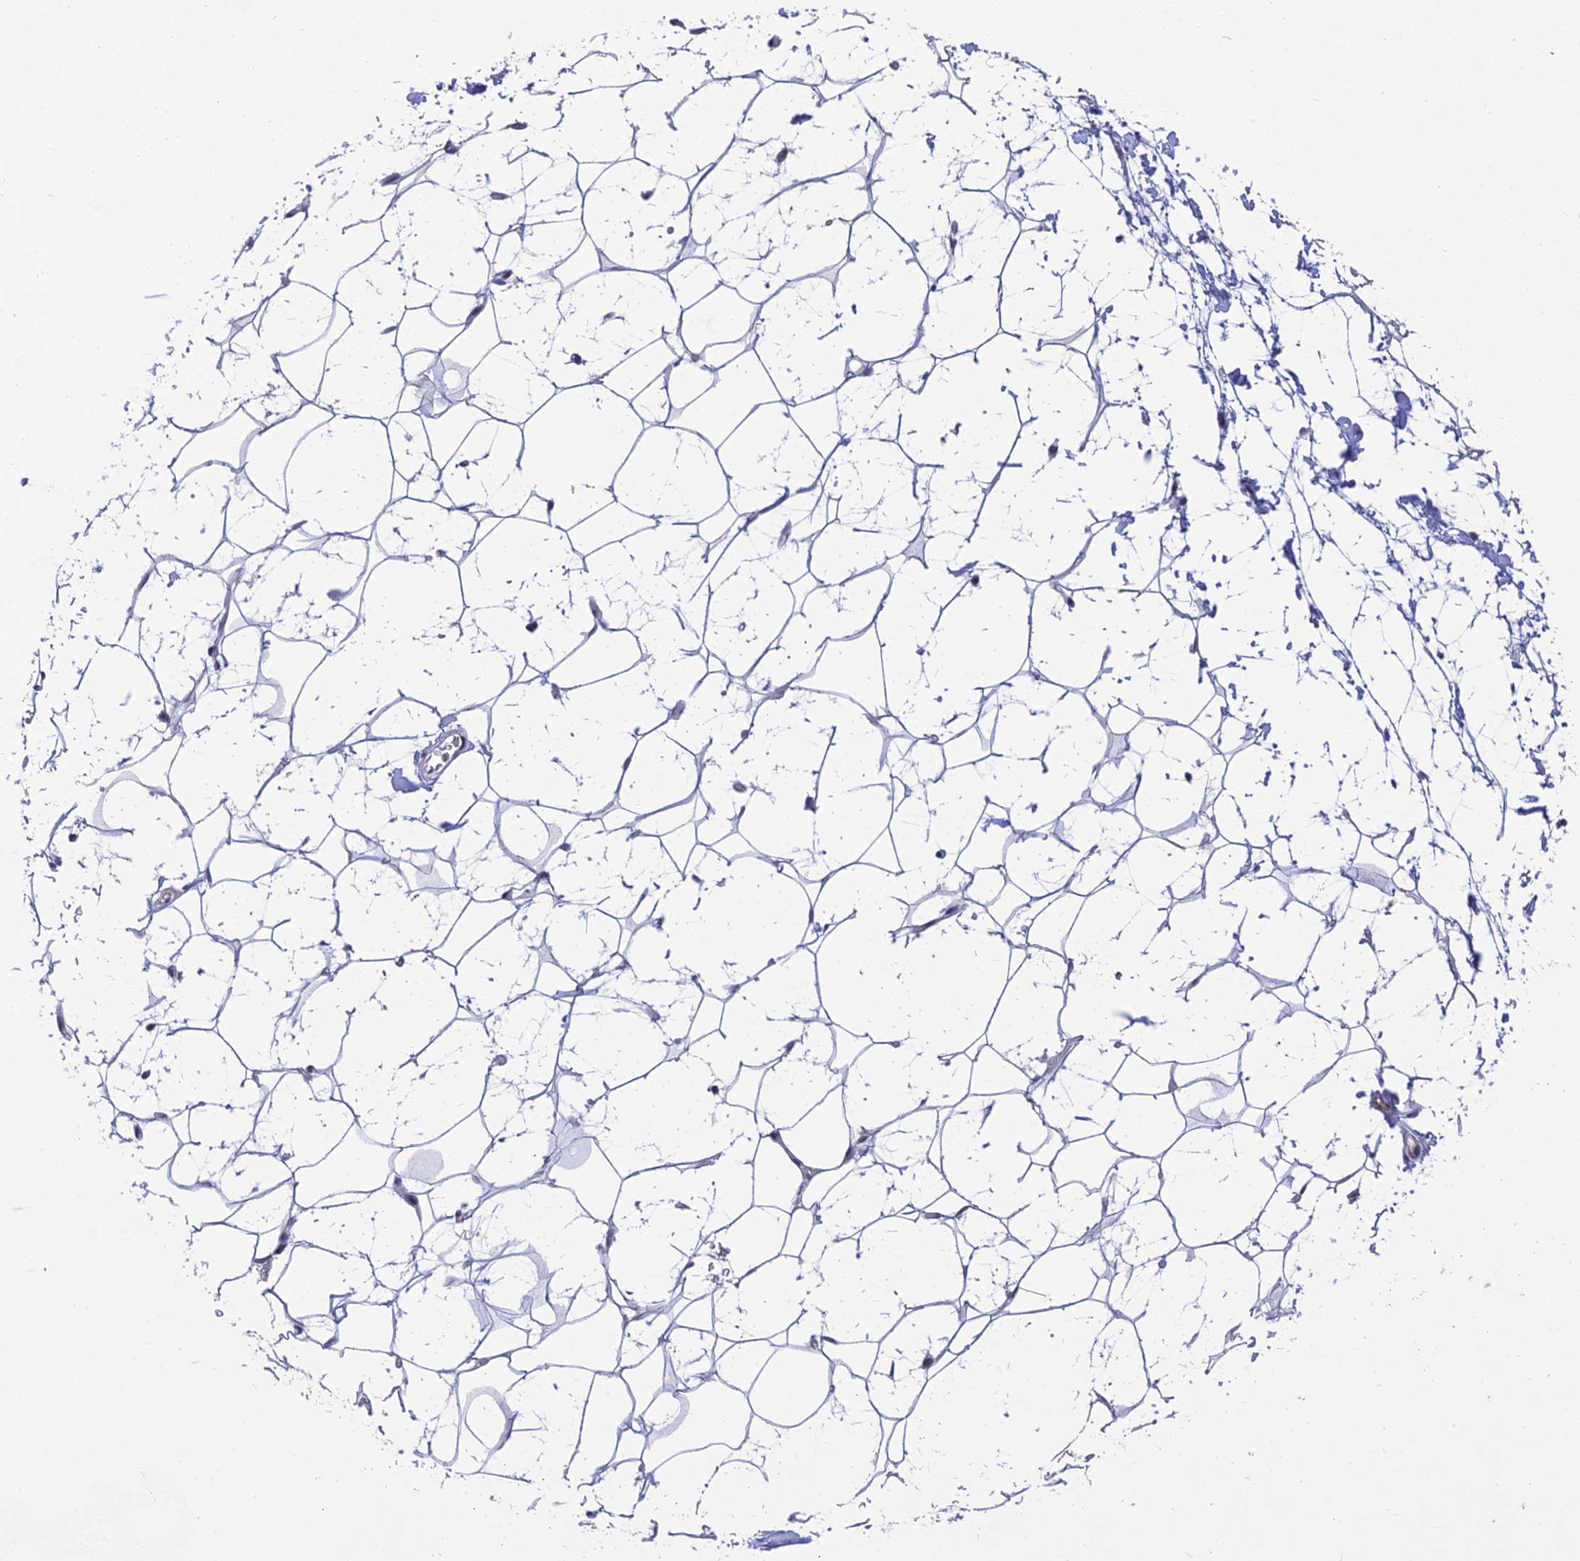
{"staining": {"intensity": "negative", "quantity": "none", "location": "none"}, "tissue": "adipose tissue", "cell_type": "Adipocytes", "image_type": "normal", "snomed": [{"axis": "morphology", "description": "Normal tissue, NOS"}, {"axis": "topography", "description": "Breast"}], "caption": "Immunohistochemical staining of benign adipose tissue reveals no significant positivity in adipocytes.", "gene": "MGAT2", "patient": {"sex": "female", "age": 26}}